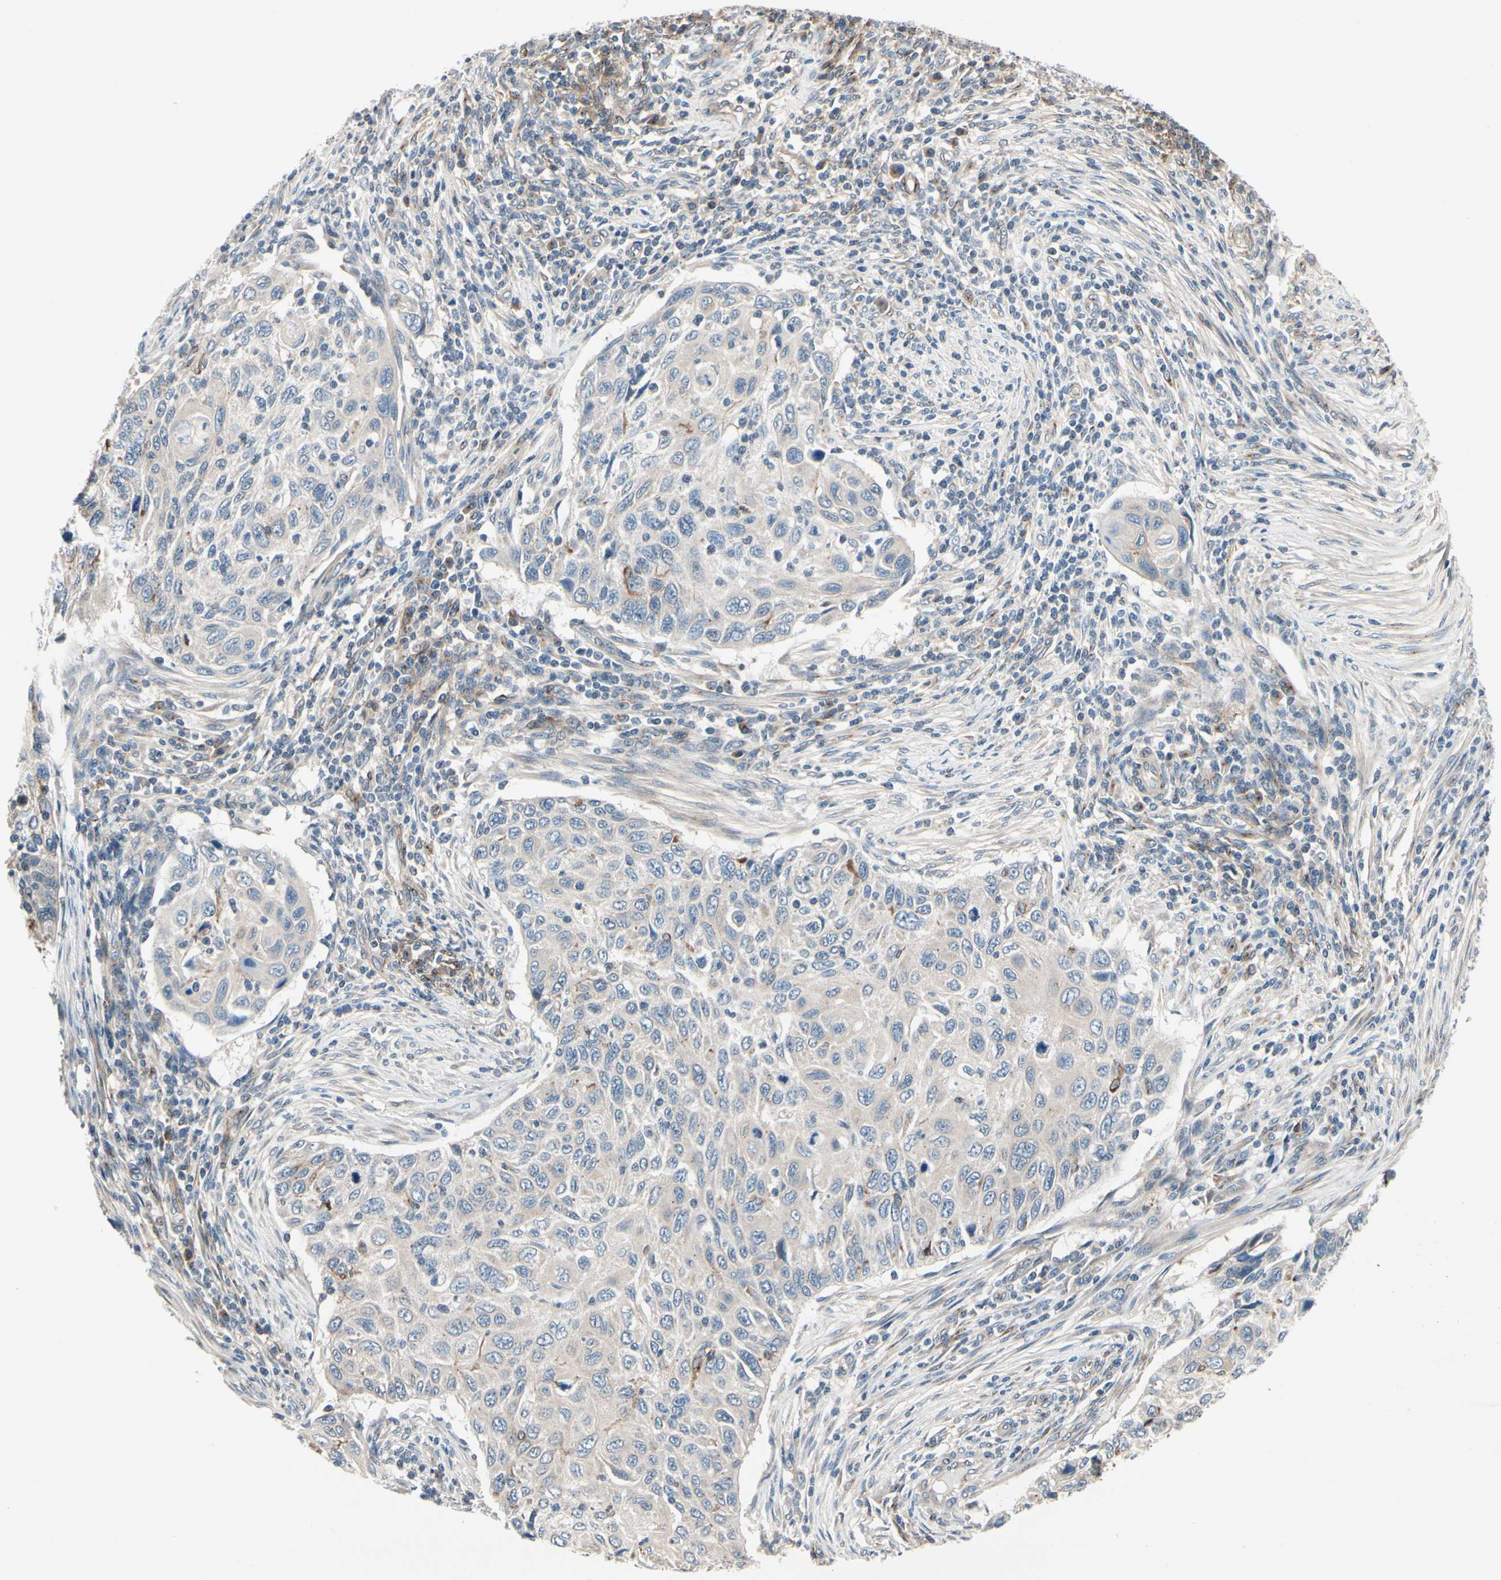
{"staining": {"intensity": "negative", "quantity": "none", "location": "none"}, "tissue": "cervical cancer", "cell_type": "Tumor cells", "image_type": "cancer", "snomed": [{"axis": "morphology", "description": "Squamous cell carcinoma, NOS"}, {"axis": "topography", "description": "Cervix"}], "caption": "The image demonstrates no staining of tumor cells in cervical squamous cell carcinoma.", "gene": "PRKAR2B", "patient": {"sex": "female", "age": 70}}